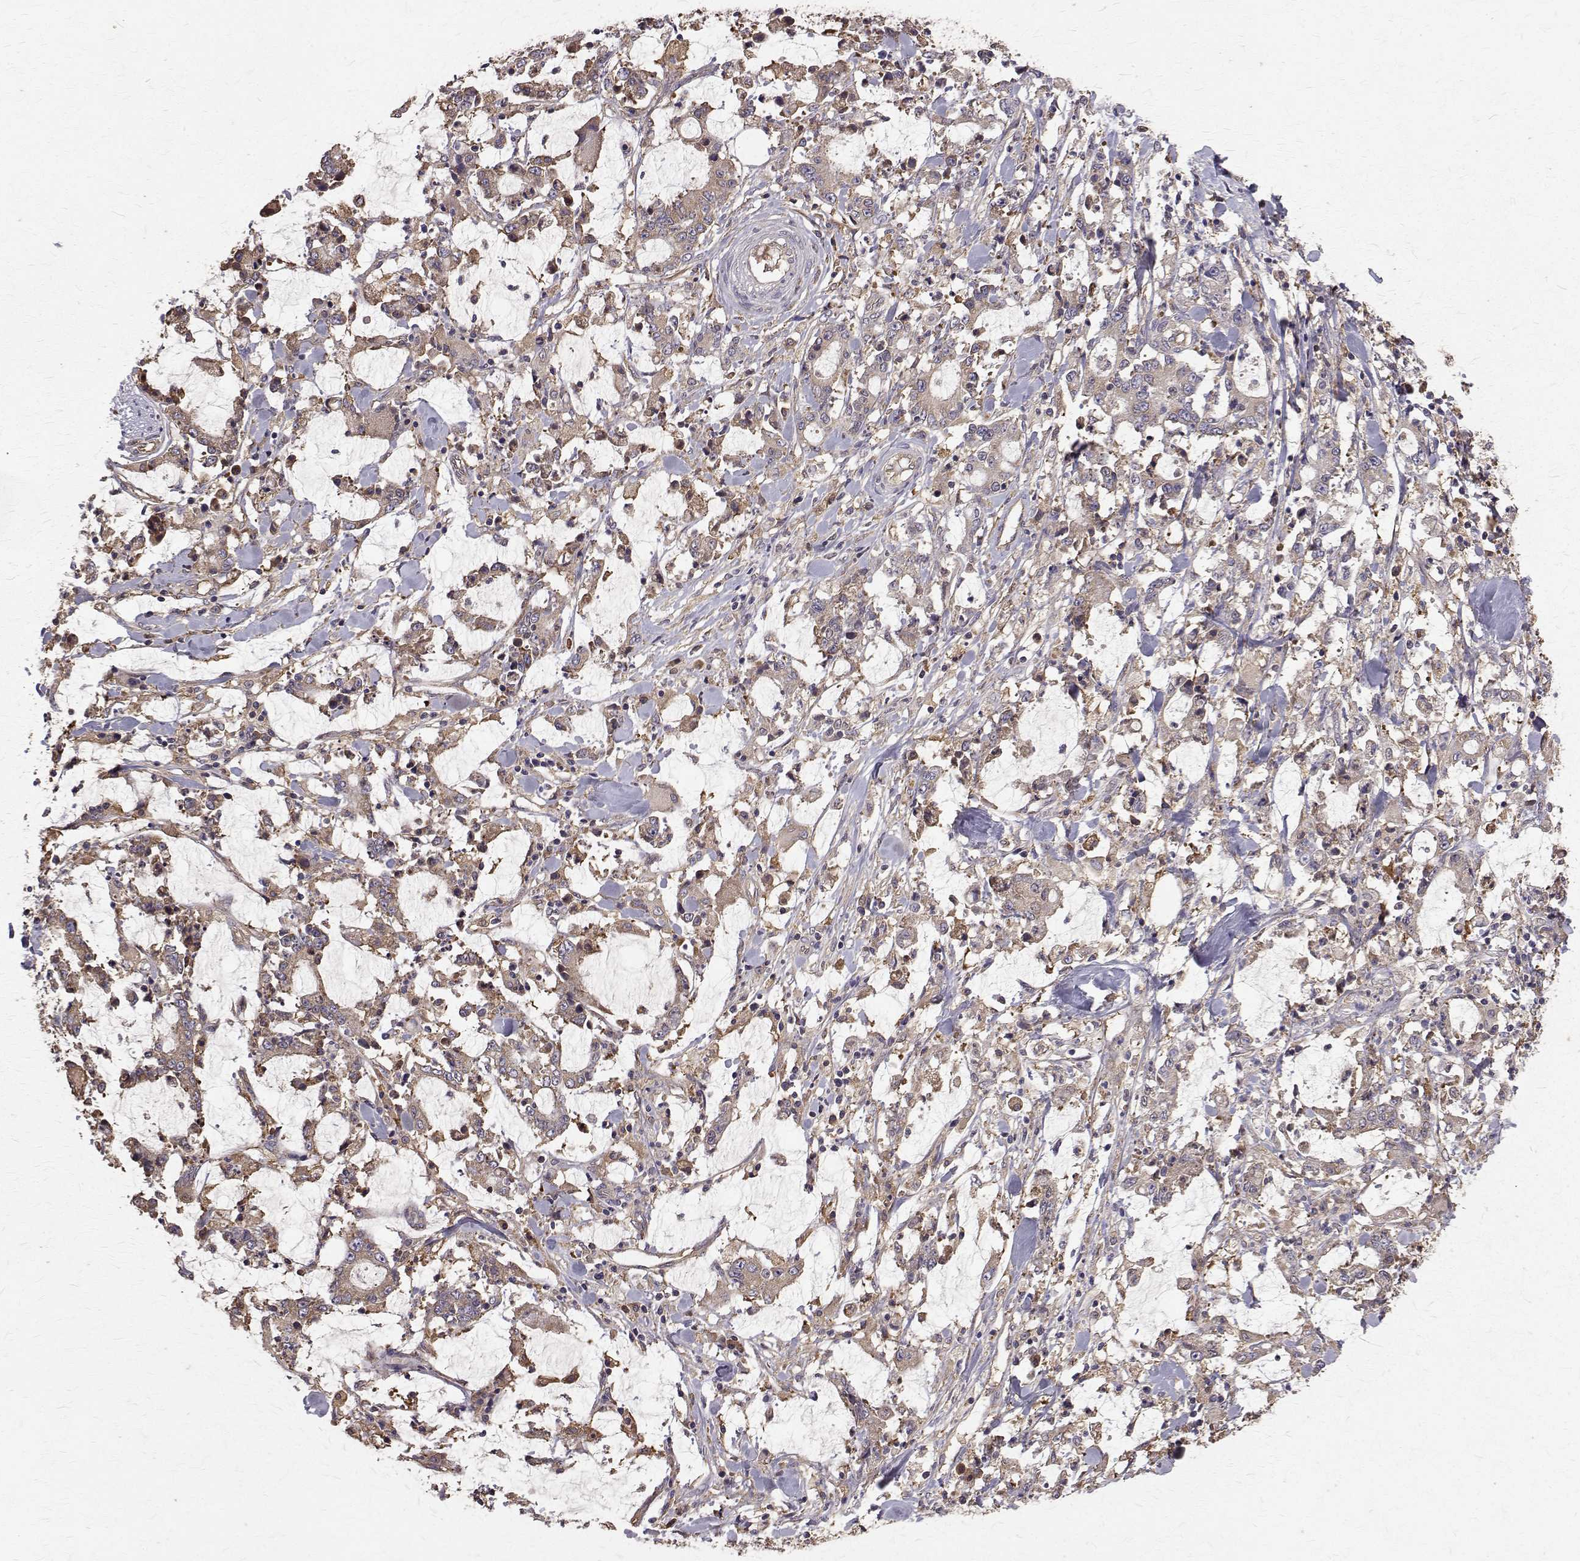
{"staining": {"intensity": "weak", "quantity": ">75%", "location": "cytoplasmic/membranous"}, "tissue": "stomach cancer", "cell_type": "Tumor cells", "image_type": "cancer", "snomed": [{"axis": "morphology", "description": "Adenocarcinoma, NOS"}, {"axis": "topography", "description": "Stomach, upper"}], "caption": "Protein expression analysis of stomach cancer (adenocarcinoma) displays weak cytoplasmic/membranous staining in approximately >75% of tumor cells.", "gene": "FARSB", "patient": {"sex": "male", "age": 68}}